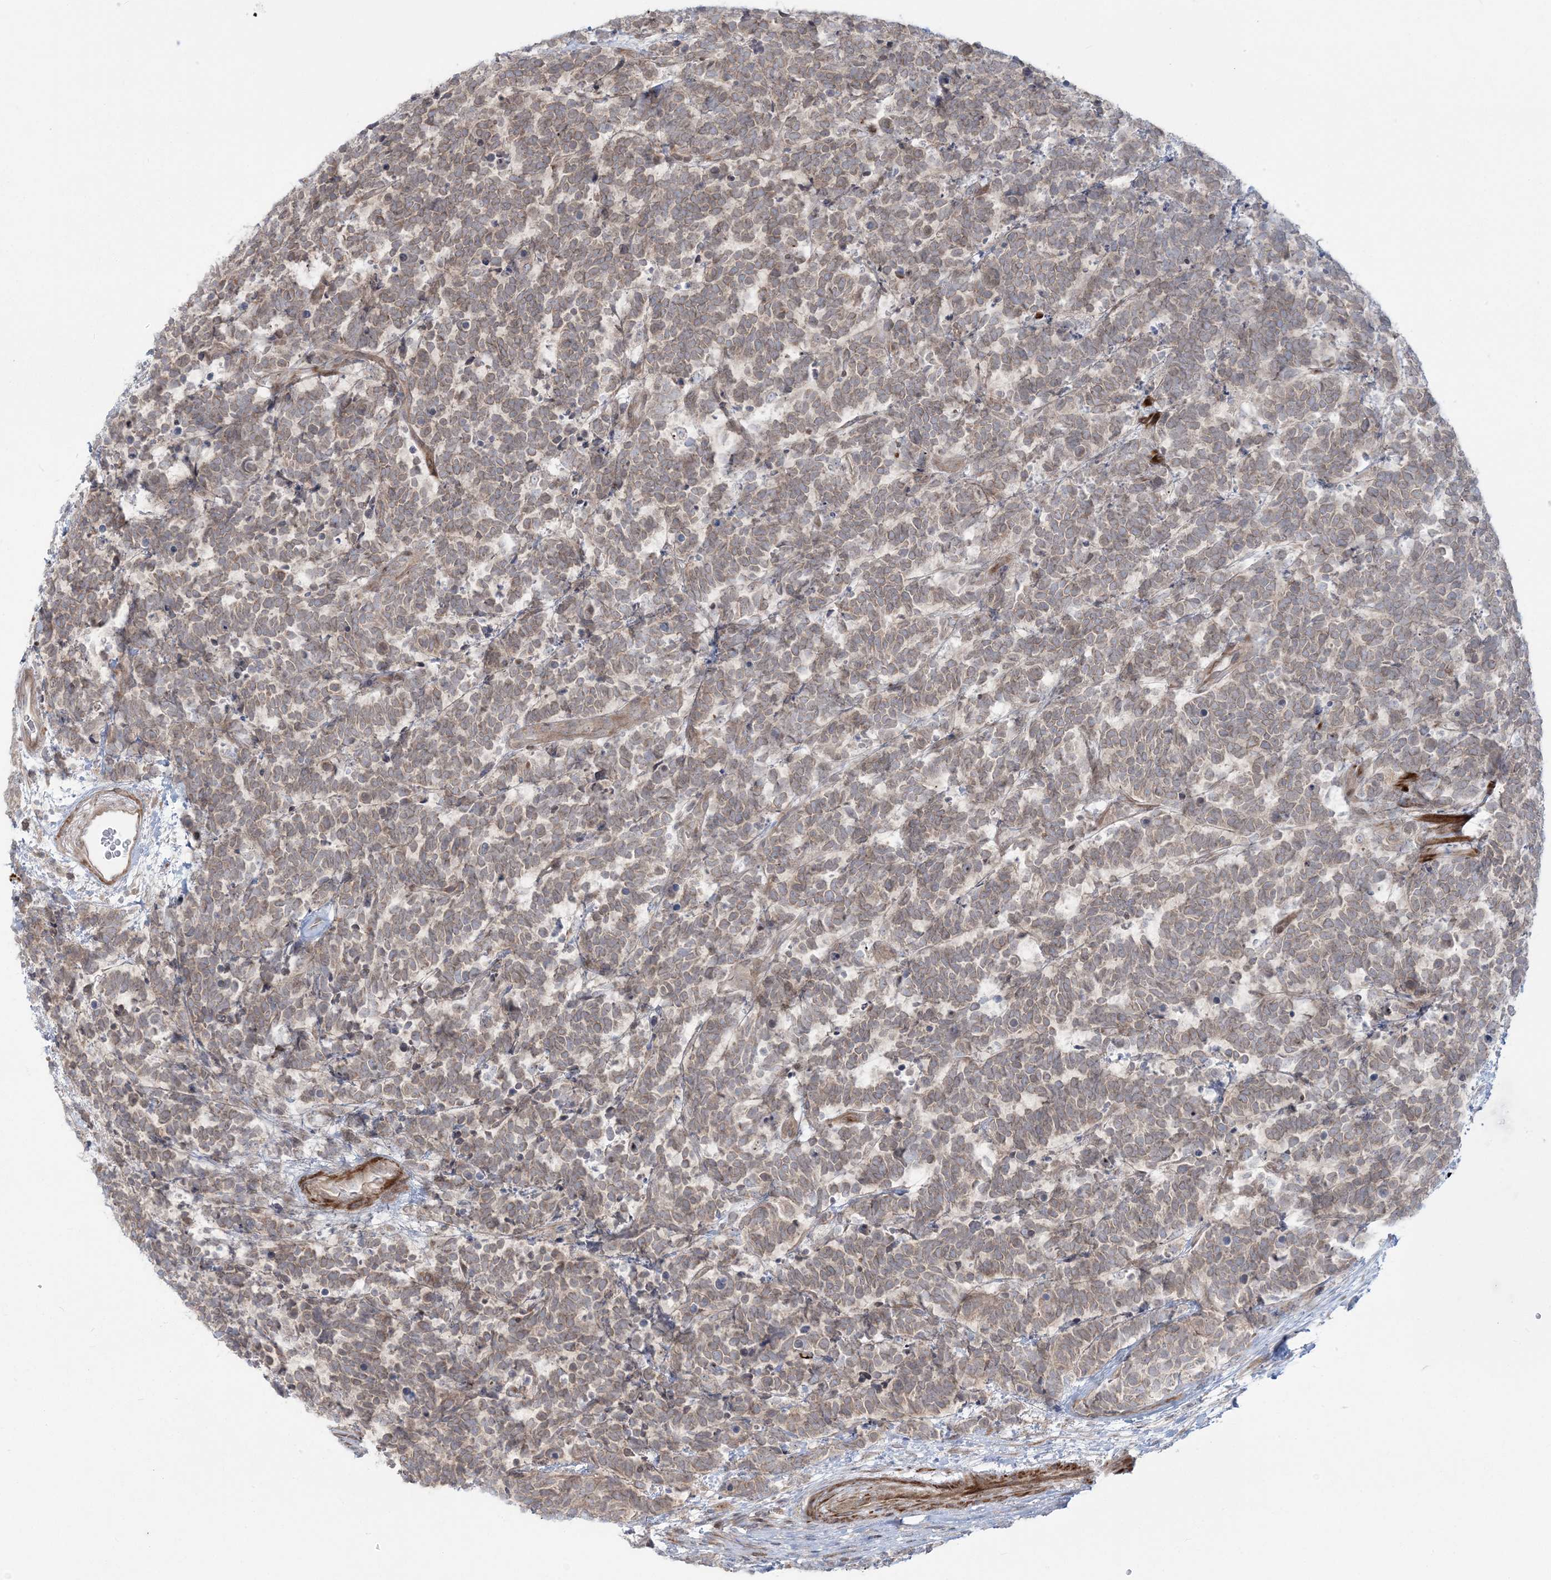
{"staining": {"intensity": "weak", "quantity": ">75%", "location": "cytoplasmic/membranous"}, "tissue": "carcinoid", "cell_type": "Tumor cells", "image_type": "cancer", "snomed": [{"axis": "morphology", "description": "Carcinoma, NOS"}, {"axis": "morphology", "description": "Carcinoid, malignant, NOS"}, {"axis": "topography", "description": "Urinary bladder"}], "caption": "IHC image of carcinoma stained for a protein (brown), which displays low levels of weak cytoplasmic/membranous positivity in approximately >75% of tumor cells.", "gene": "NUDT9", "patient": {"sex": "male", "age": 57}}